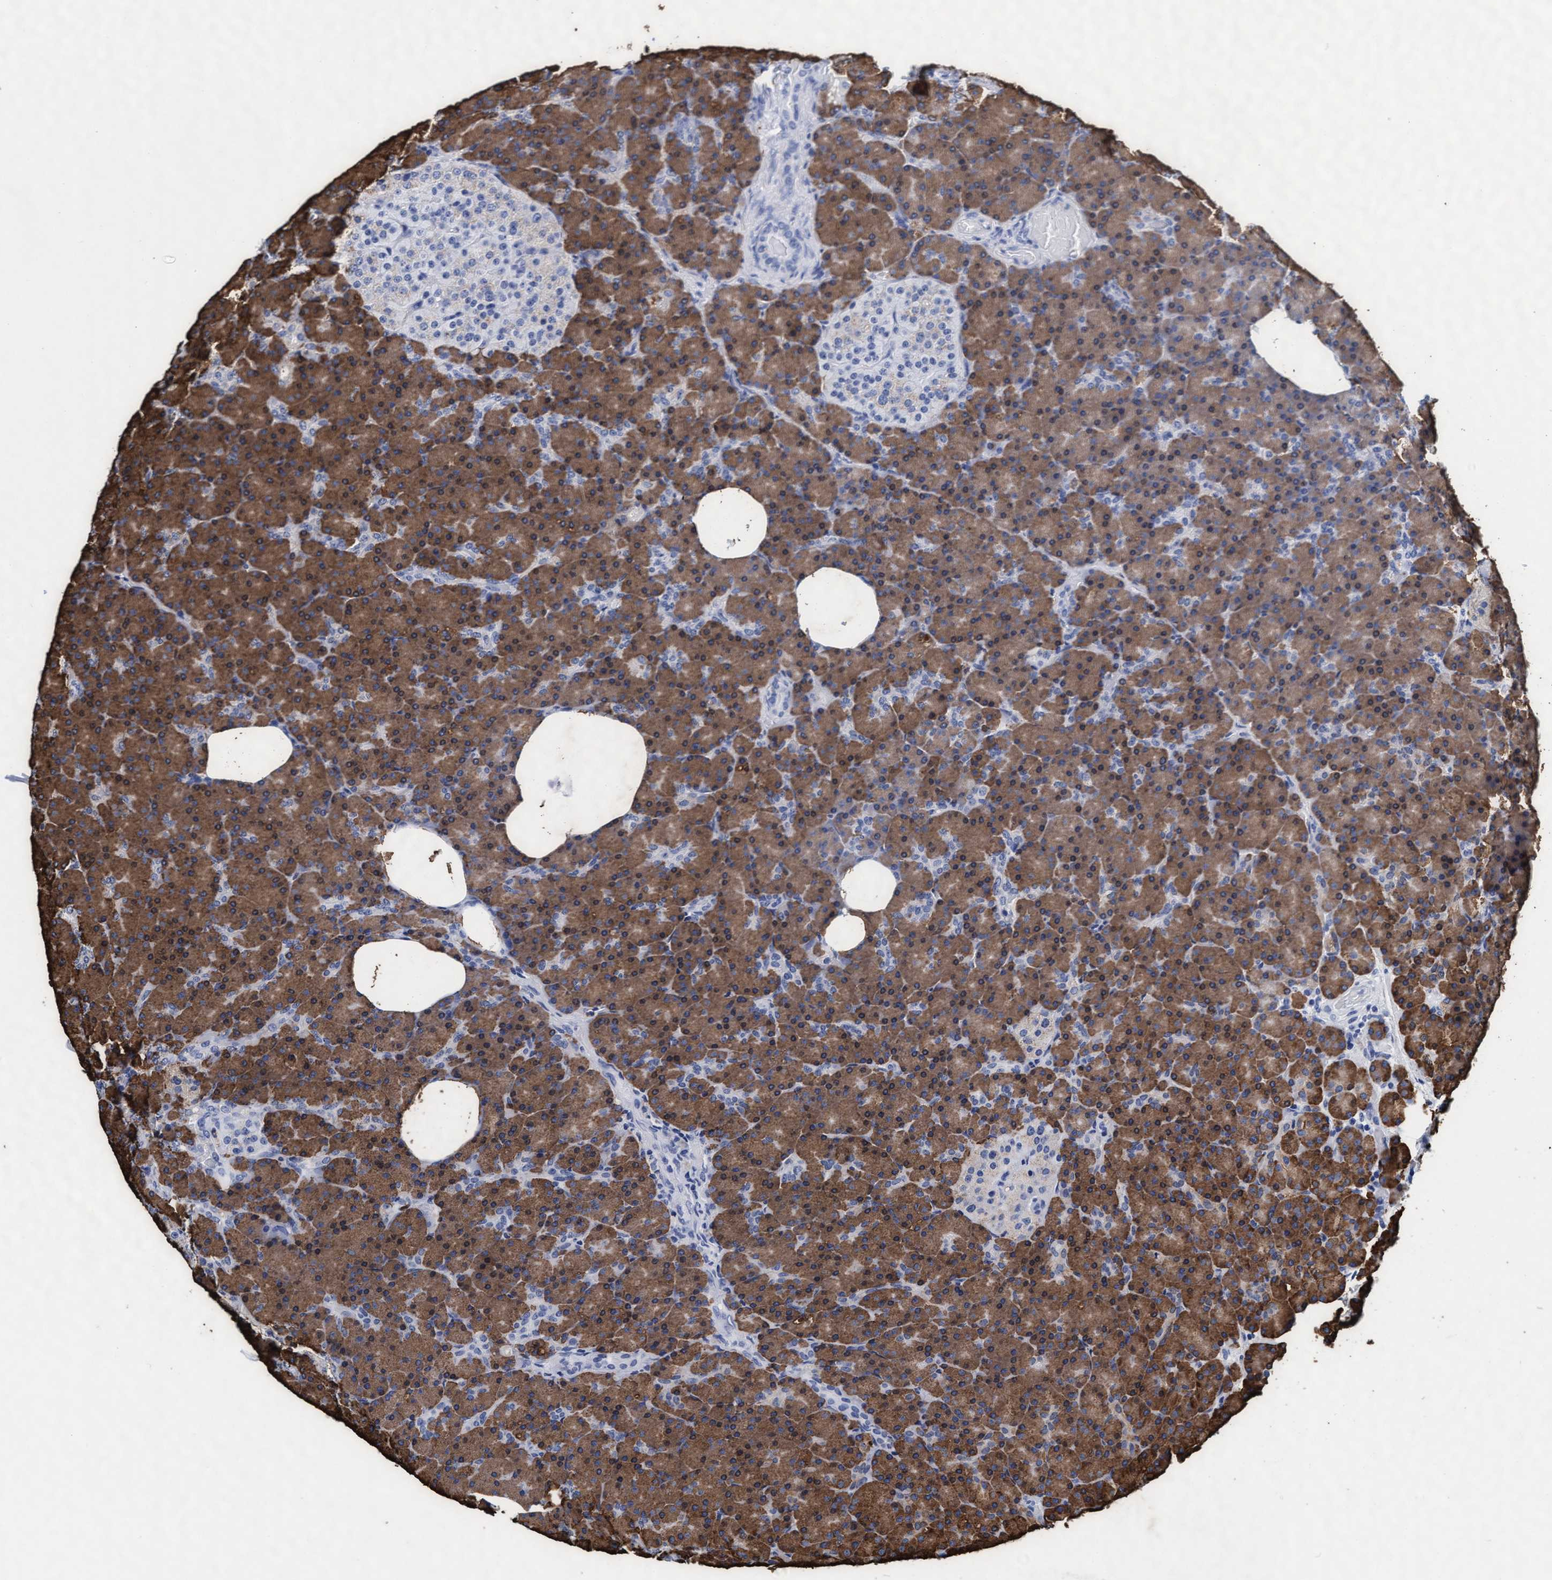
{"staining": {"intensity": "strong", "quantity": ">75%", "location": "cytoplasmic/membranous"}, "tissue": "pancreas", "cell_type": "Exocrine glandular cells", "image_type": "normal", "snomed": [{"axis": "morphology", "description": "Normal tissue, NOS"}, {"axis": "topography", "description": "Pancreas"}], "caption": "A high amount of strong cytoplasmic/membranous staining is present in about >75% of exocrine glandular cells in unremarkable pancreas.", "gene": "ARSG", "patient": {"sex": "female", "age": 43}}